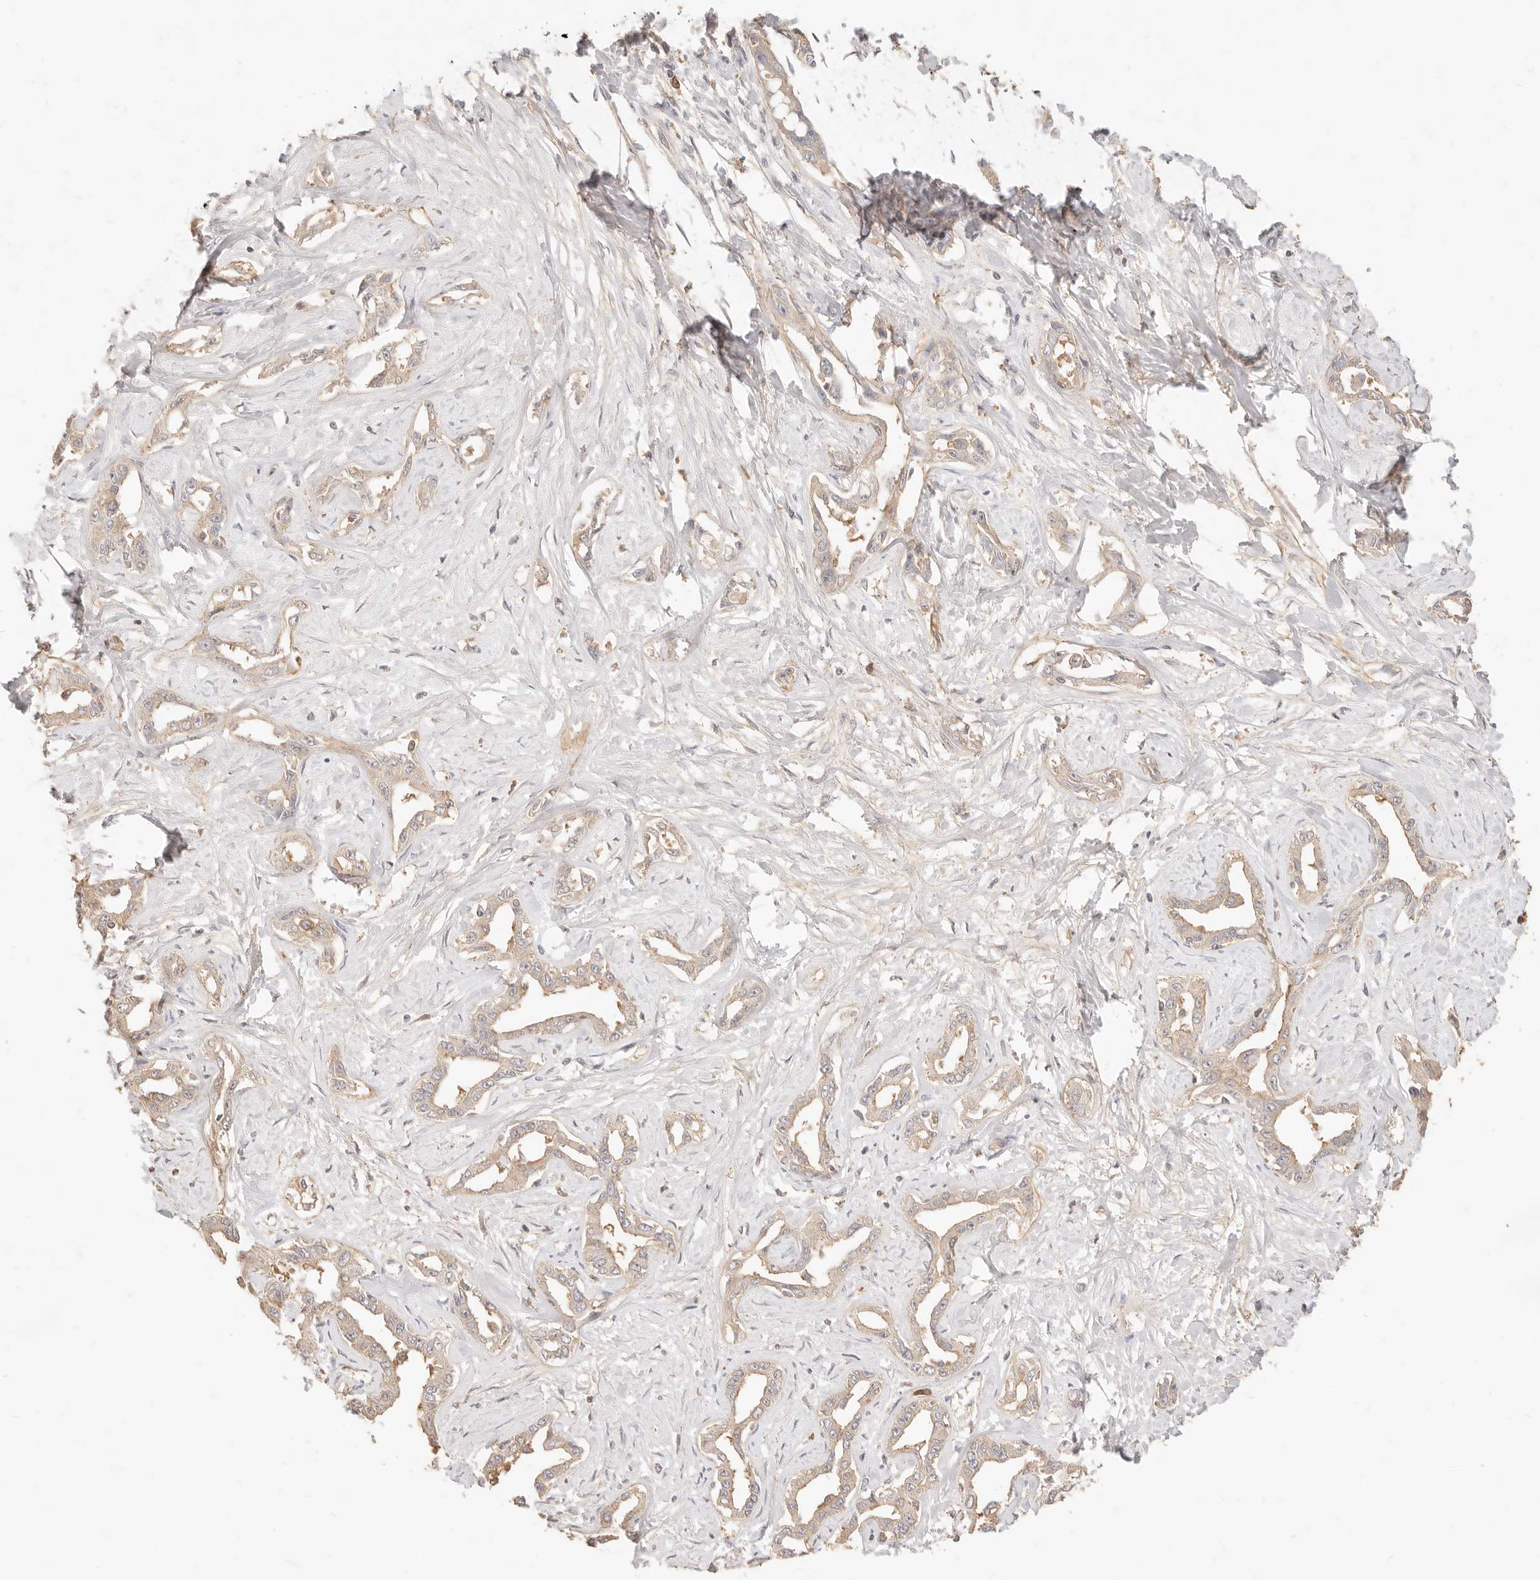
{"staining": {"intensity": "weak", "quantity": "25%-75%", "location": "cytoplasmic/membranous"}, "tissue": "liver cancer", "cell_type": "Tumor cells", "image_type": "cancer", "snomed": [{"axis": "morphology", "description": "Cholangiocarcinoma"}, {"axis": "topography", "description": "Liver"}], "caption": "There is low levels of weak cytoplasmic/membranous positivity in tumor cells of liver cholangiocarcinoma, as demonstrated by immunohistochemical staining (brown color).", "gene": "TMTC2", "patient": {"sex": "male", "age": 59}}